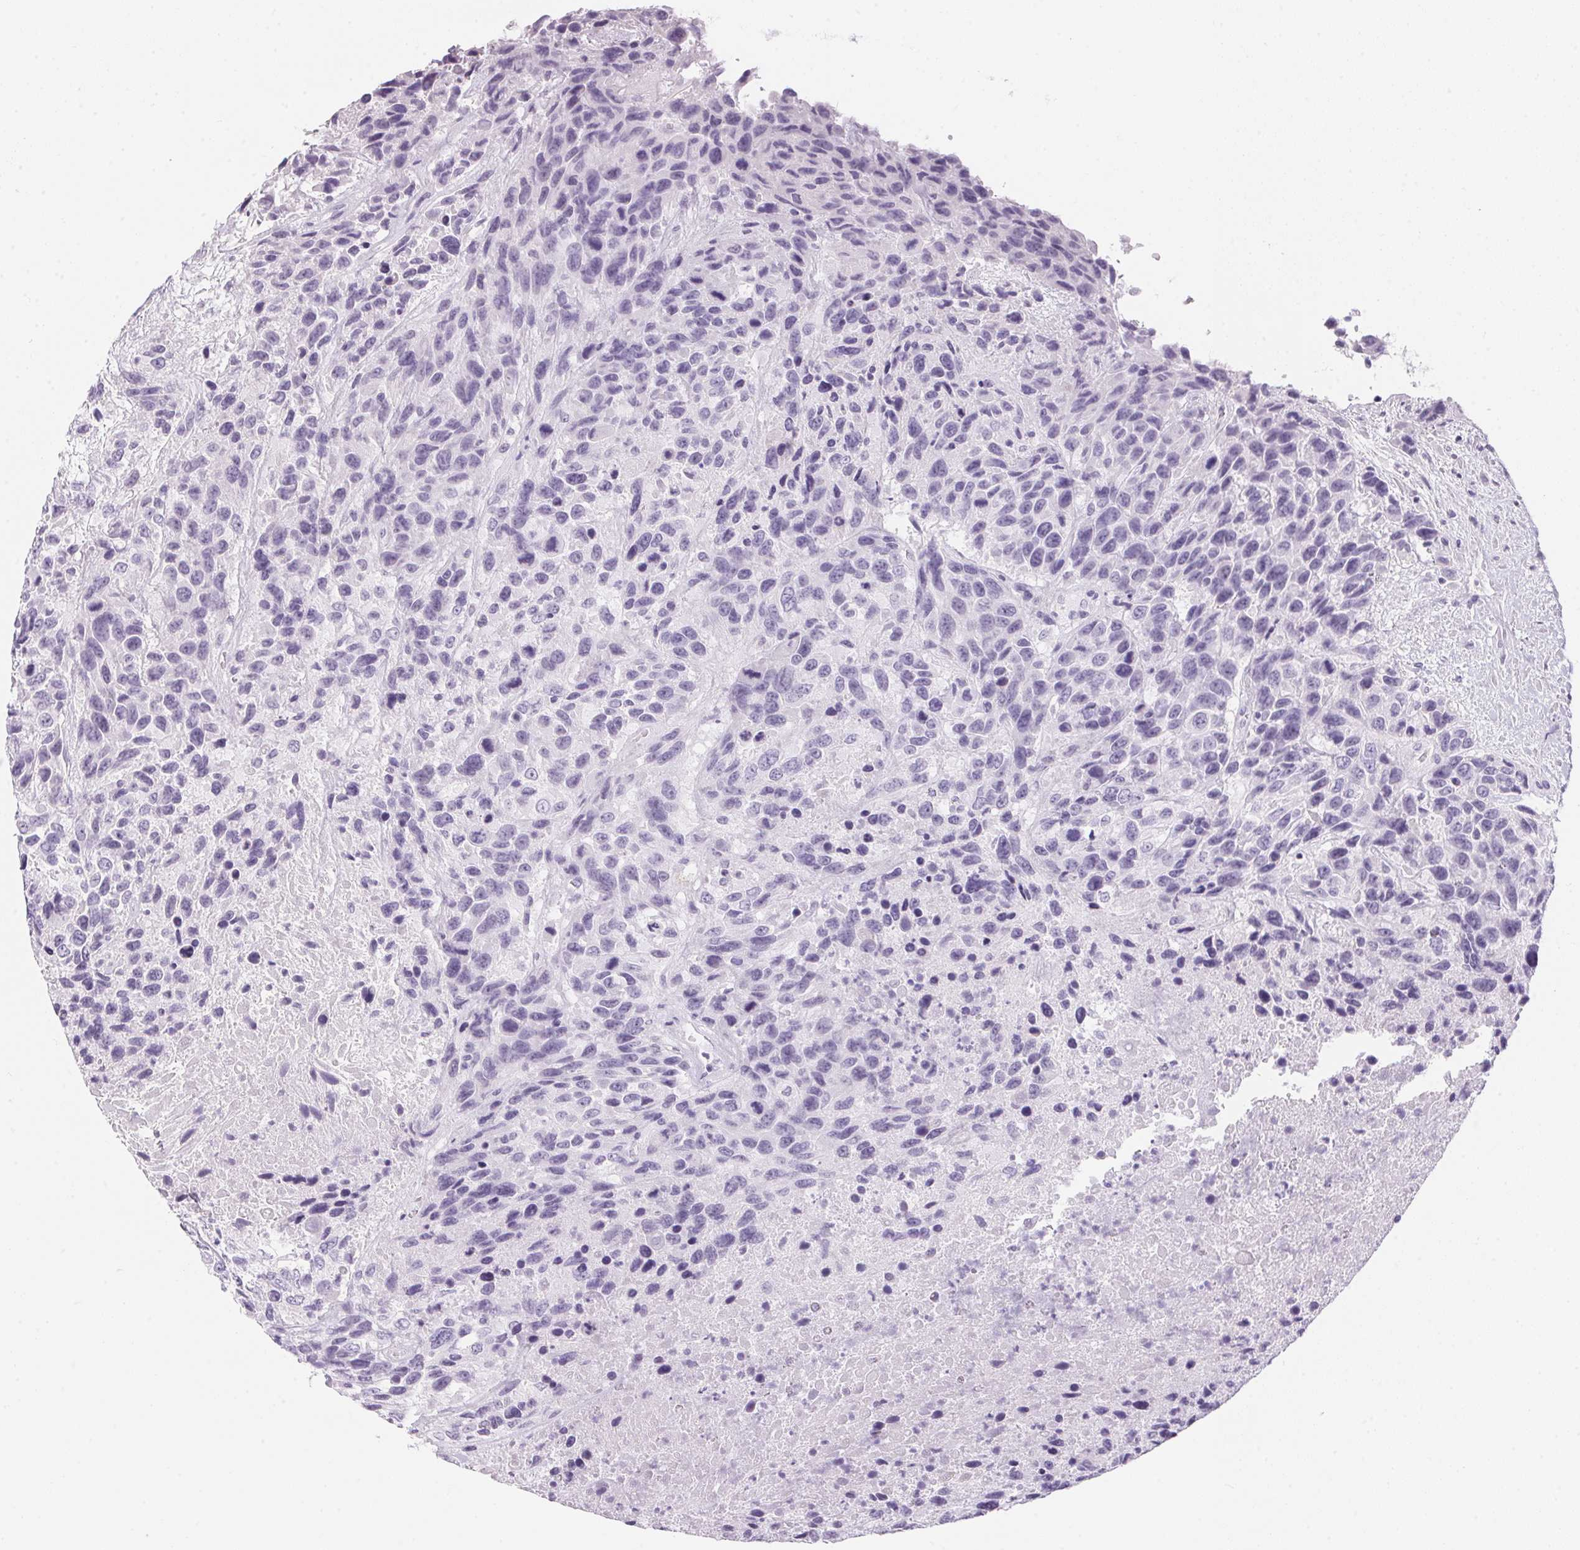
{"staining": {"intensity": "negative", "quantity": "none", "location": "none"}, "tissue": "urothelial cancer", "cell_type": "Tumor cells", "image_type": "cancer", "snomed": [{"axis": "morphology", "description": "Urothelial carcinoma, High grade"}, {"axis": "topography", "description": "Urinary bladder"}], "caption": "This image is of urothelial cancer stained with IHC to label a protein in brown with the nuclei are counter-stained blue. There is no expression in tumor cells. The staining was performed using DAB to visualize the protein expression in brown, while the nuclei were stained in blue with hematoxylin (Magnification: 20x).", "gene": "CADPS", "patient": {"sex": "female", "age": 70}}